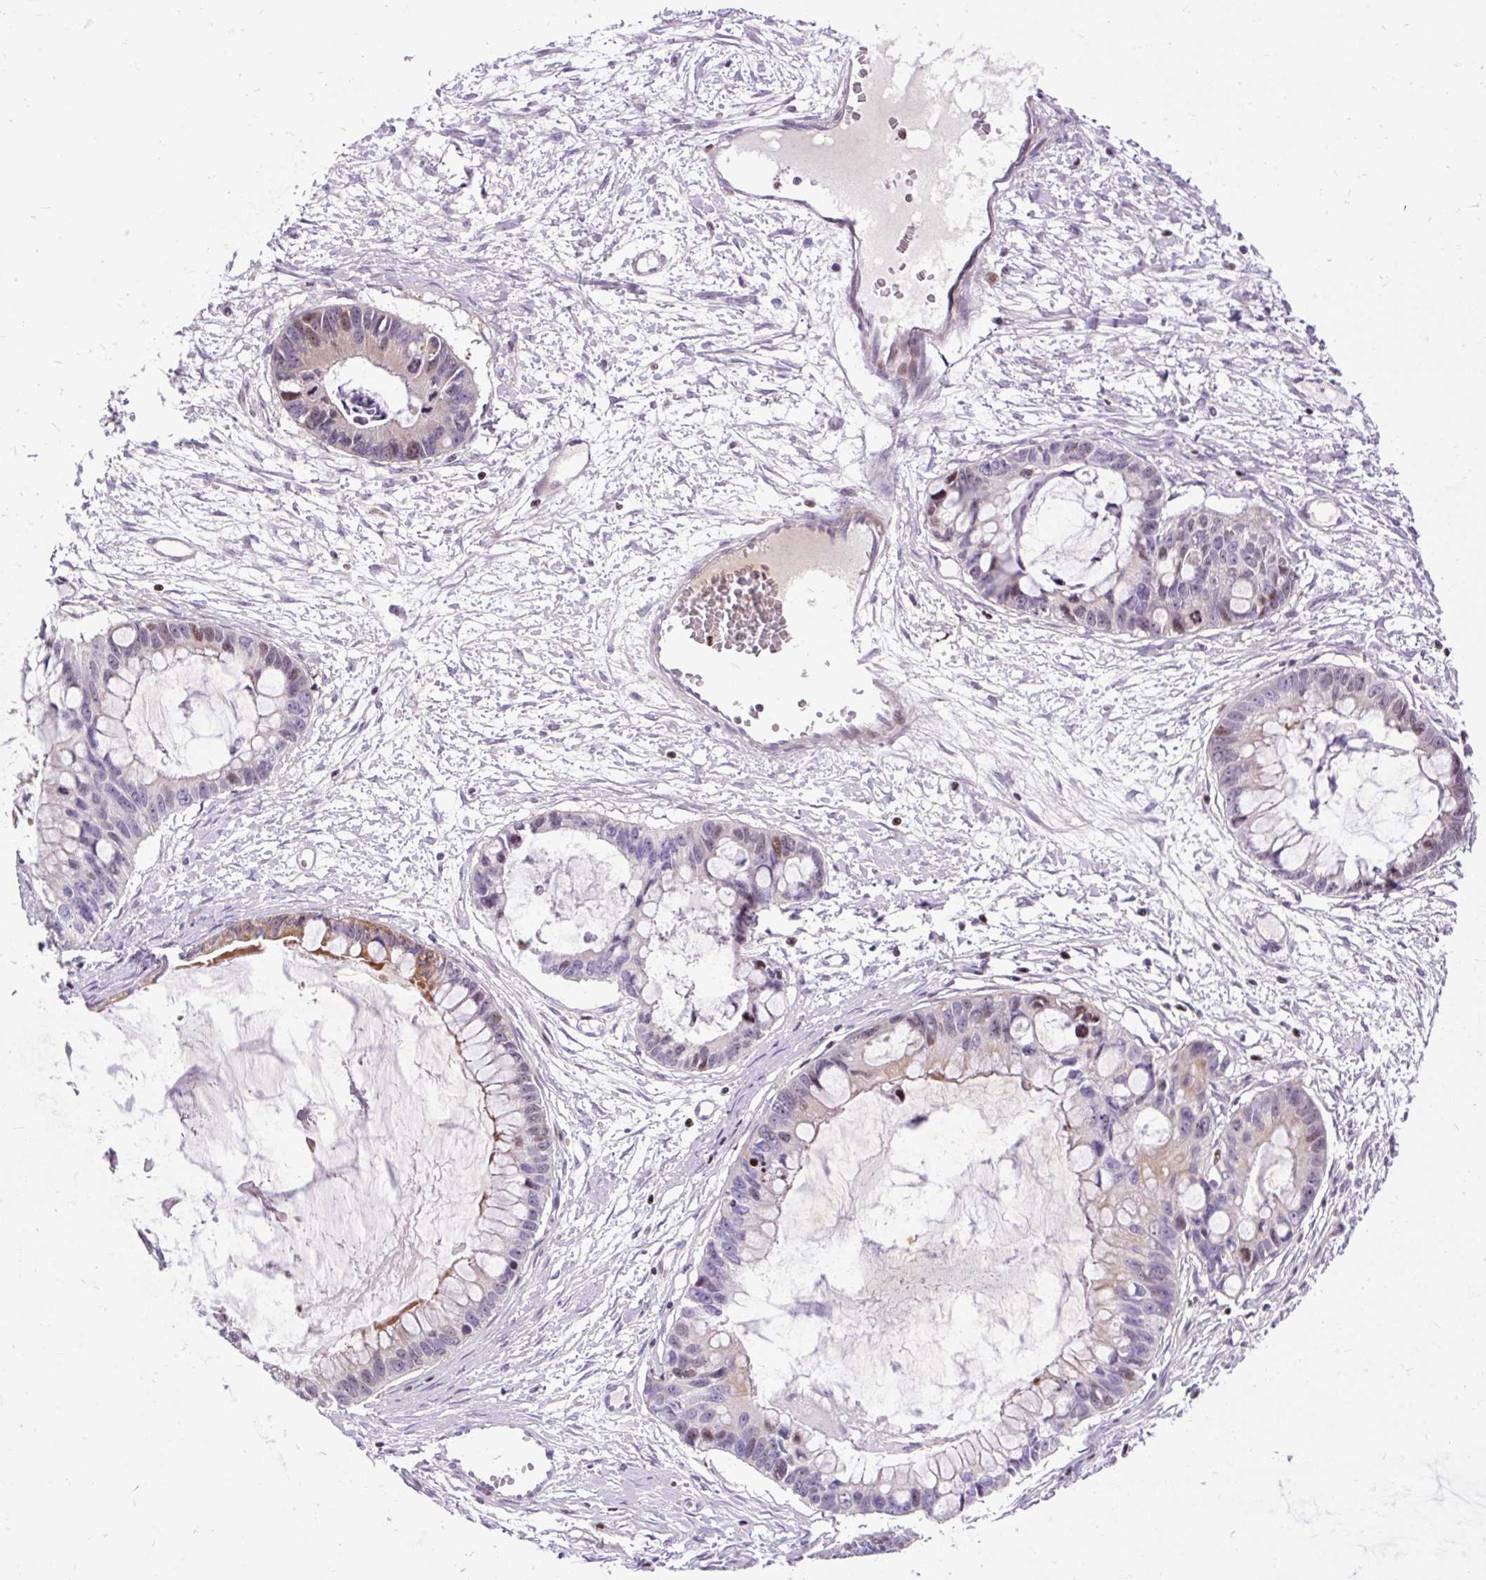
{"staining": {"intensity": "moderate", "quantity": "<25%", "location": "cytoplasmic/membranous,nuclear"}, "tissue": "ovarian cancer", "cell_type": "Tumor cells", "image_type": "cancer", "snomed": [{"axis": "morphology", "description": "Cystadenocarcinoma, mucinous, NOS"}, {"axis": "topography", "description": "Ovary"}], "caption": "Human ovarian cancer (mucinous cystadenocarcinoma) stained for a protein (brown) shows moderate cytoplasmic/membranous and nuclear positive expression in about <25% of tumor cells.", "gene": "SPC24", "patient": {"sex": "female", "age": 63}}